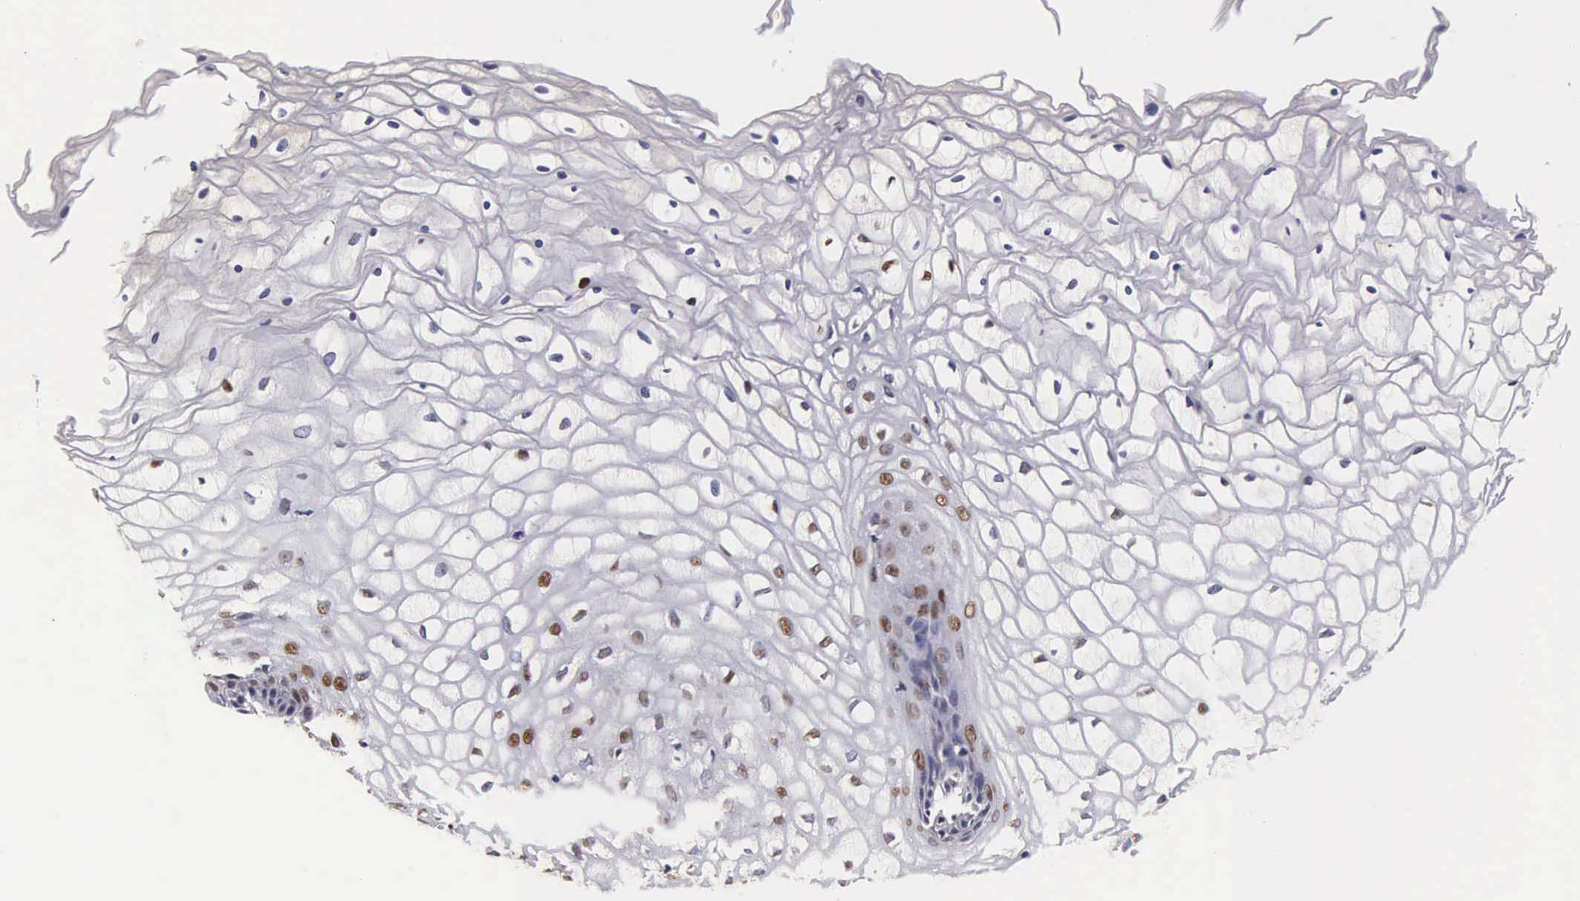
{"staining": {"intensity": "moderate", "quantity": "25%-75%", "location": "nuclear"}, "tissue": "vagina", "cell_type": "Squamous epithelial cells", "image_type": "normal", "snomed": [{"axis": "morphology", "description": "Normal tissue, NOS"}, {"axis": "topography", "description": "Vagina"}], "caption": "An immunohistochemistry image of unremarkable tissue is shown. Protein staining in brown highlights moderate nuclear positivity in vagina within squamous epithelial cells.", "gene": "BCL2L2", "patient": {"sex": "female", "age": 34}}